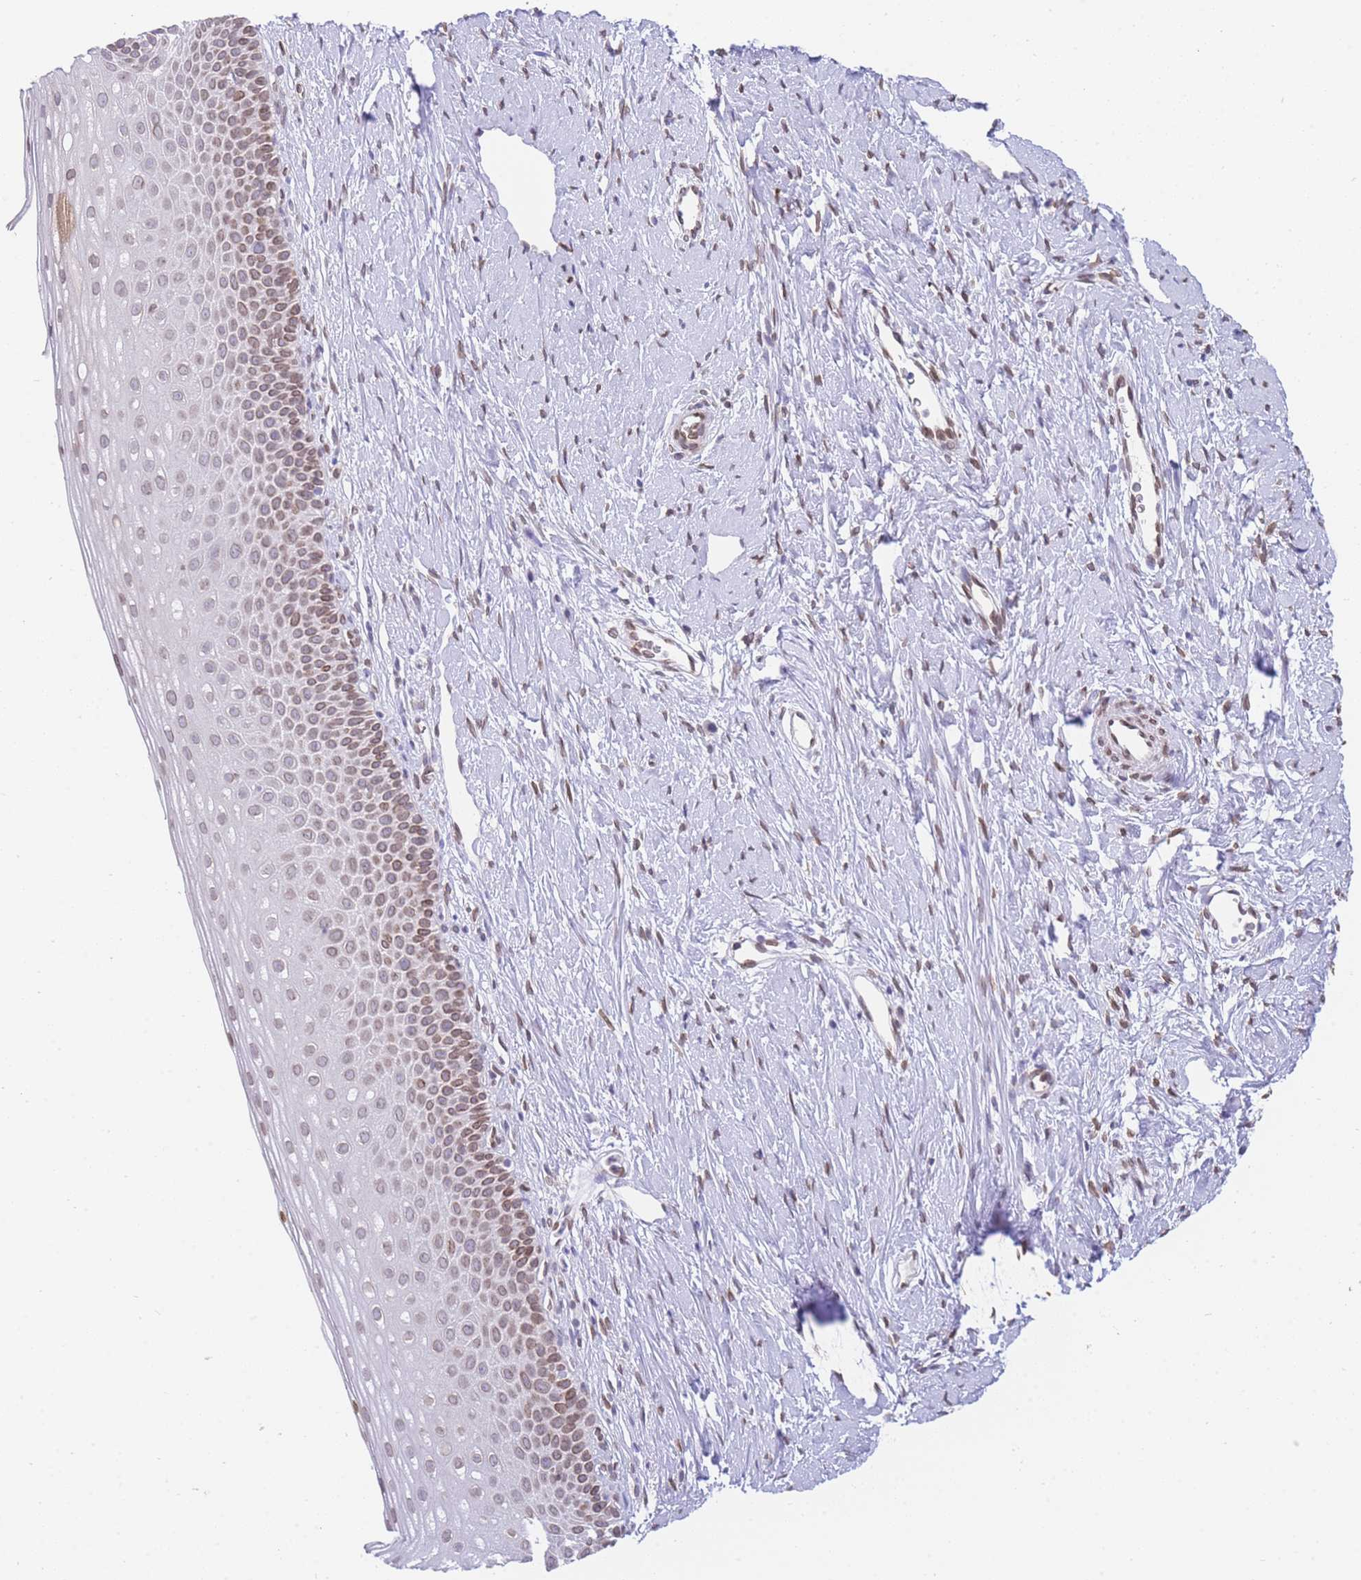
{"staining": {"intensity": "weak", "quantity": "25%-75%", "location": "nuclear"}, "tissue": "cervix", "cell_type": "Glandular cells", "image_type": "normal", "snomed": [{"axis": "morphology", "description": "Normal tissue, NOS"}, {"axis": "topography", "description": "Cervix"}], "caption": "Immunohistochemistry (IHC) image of benign cervix stained for a protein (brown), which reveals low levels of weak nuclear staining in approximately 25%-75% of glandular cells.", "gene": "OR10AD1", "patient": {"sex": "female", "age": 57}}